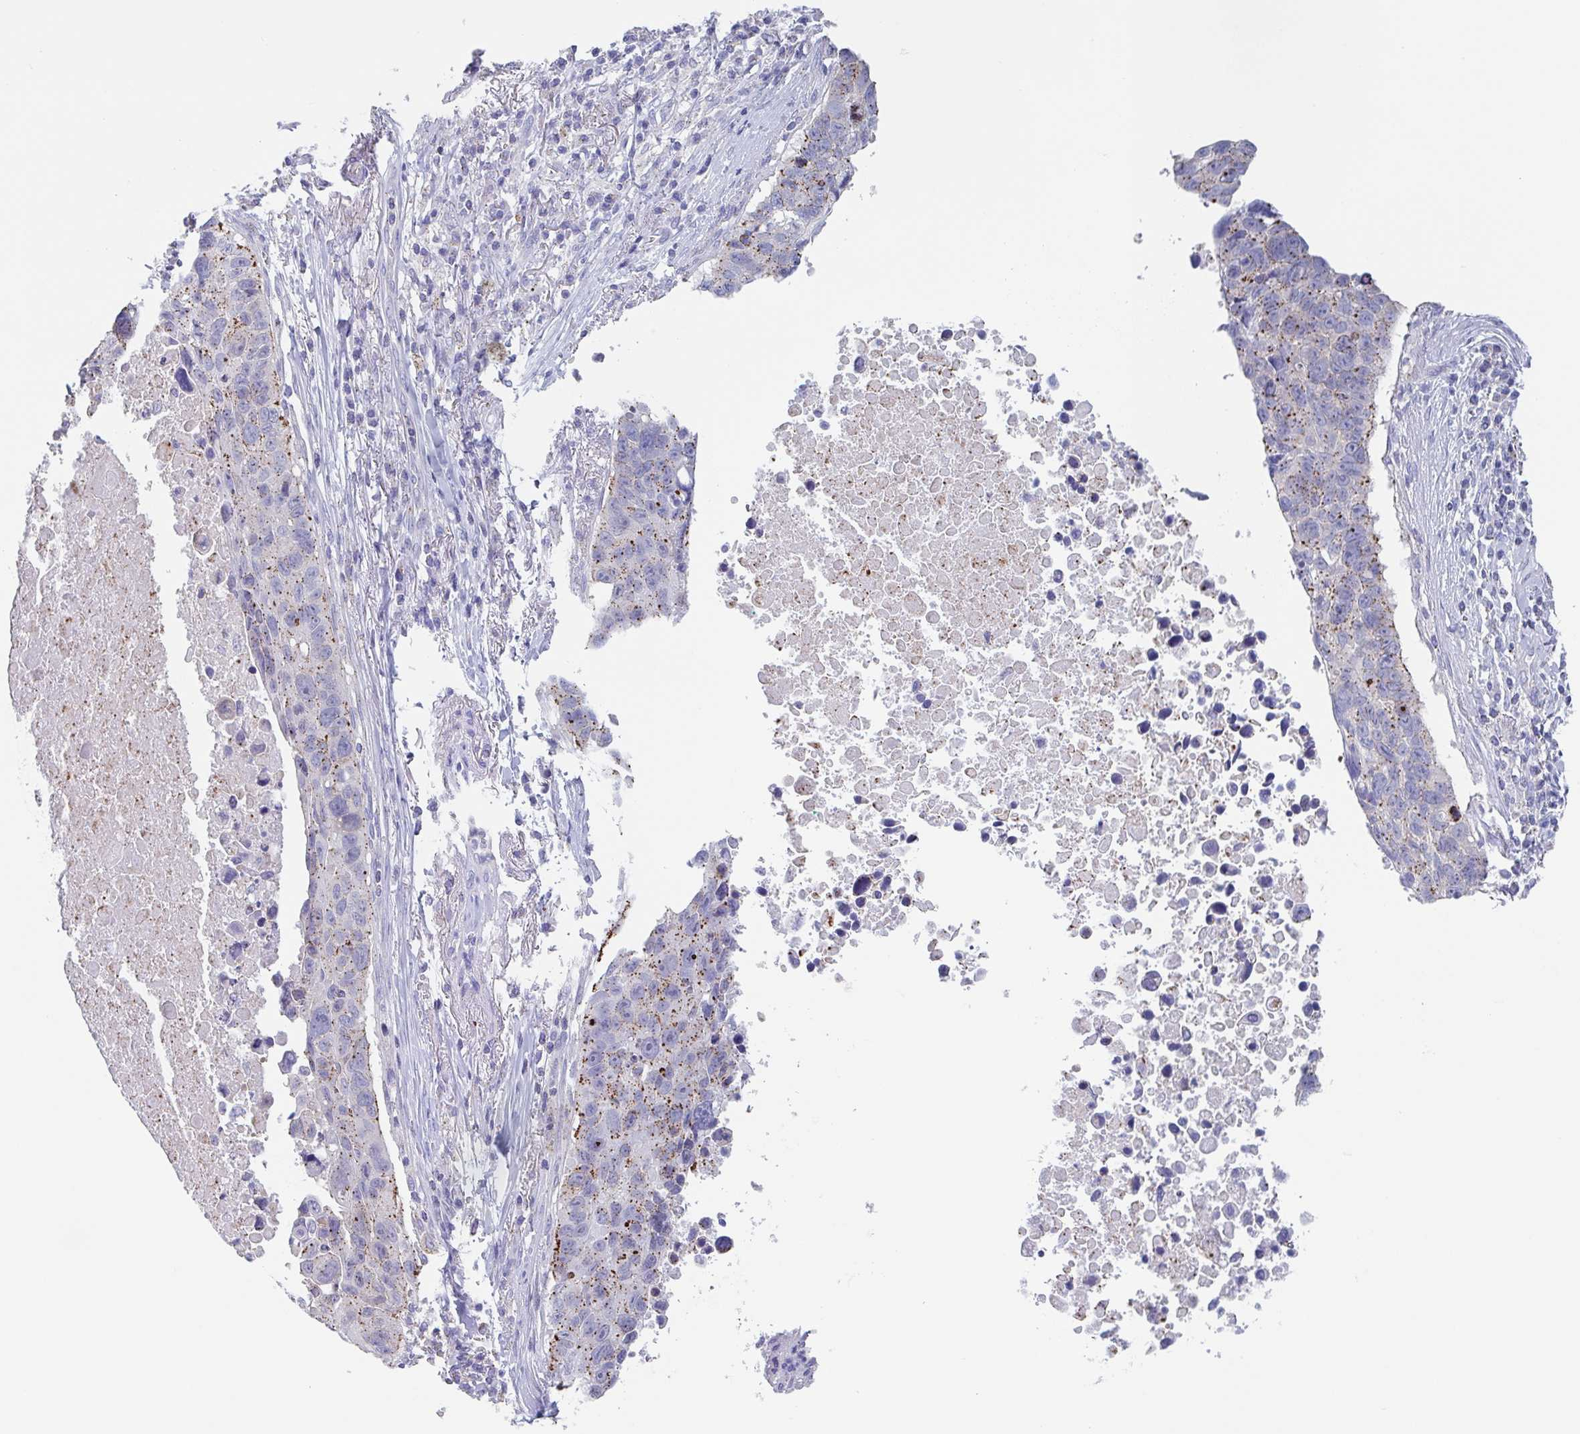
{"staining": {"intensity": "moderate", "quantity": ">75%", "location": "cytoplasmic/membranous"}, "tissue": "lung cancer", "cell_type": "Tumor cells", "image_type": "cancer", "snomed": [{"axis": "morphology", "description": "Squamous cell carcinoma, NOS"}, {"axis": "topography", "description": "Lung"}], "caption": "There is medium levels of moderate cytoplasmic/membranous expression in tumor cells of lung cancer, as demonstrated by immunohistochemical staining (brown color).", "gene": "CHMP5", "patient": {"sex": "male", "age": 66}}